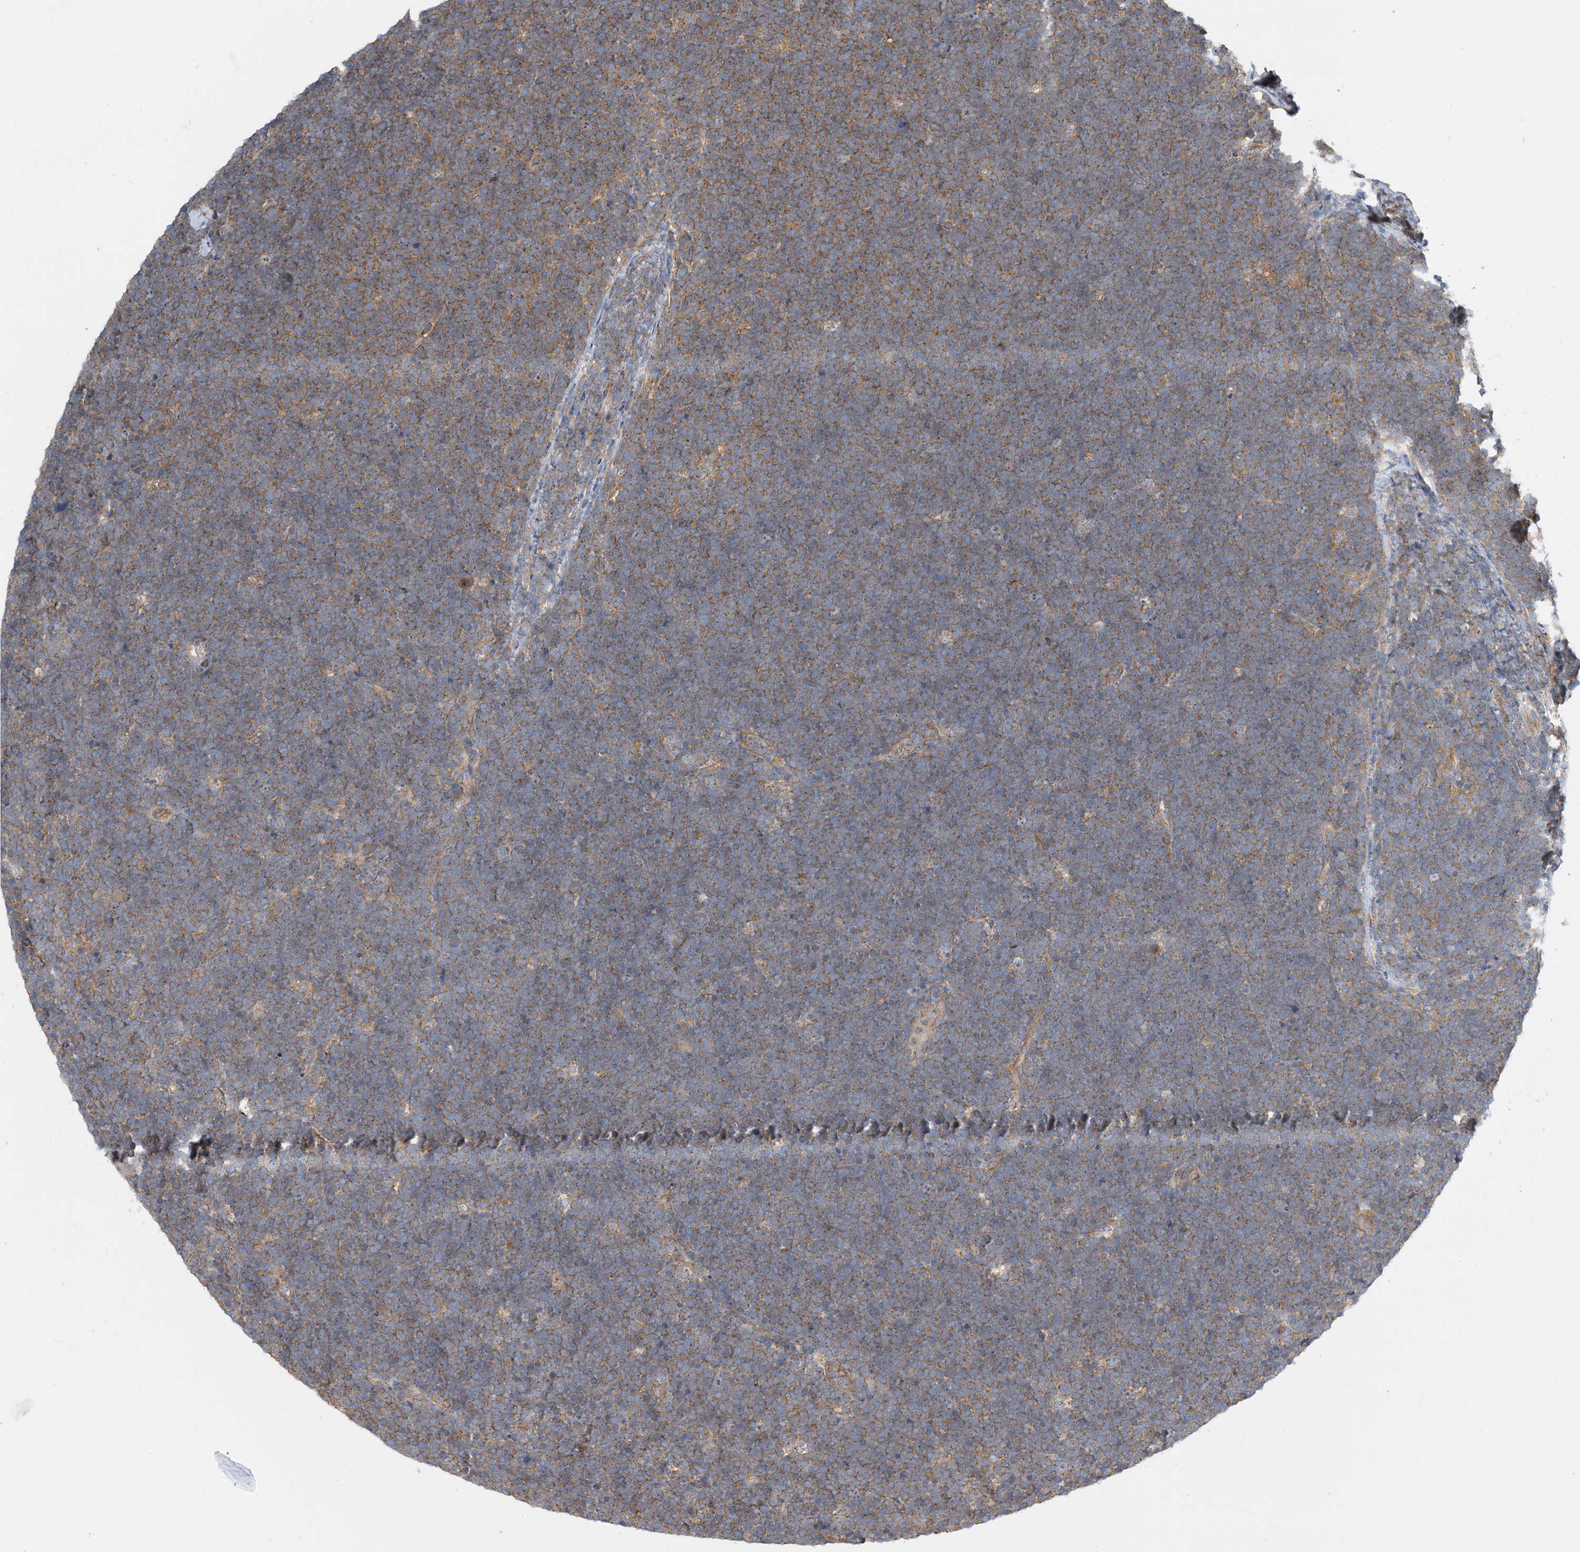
{"staining": {"intensity": "moderate", "quantity": ">75%", "location": "cytoplasmic/membranous"}, "tissue": "lymphoma", "cell_type": "Tumor cells", "image_type": "cancer", "snomed": [{"axis": "morphology", "description": "Malignant lymphoma, non-Hodgkin's type, High grade"}, {"axis": "topography", "description": "Lymph node"}], "caption": "Lymphoma stained with a protein marker demonstrates moderate staining in tumor cells.", "gene": "SIDT1", "patient": {"sex": "male", "age": 13}}